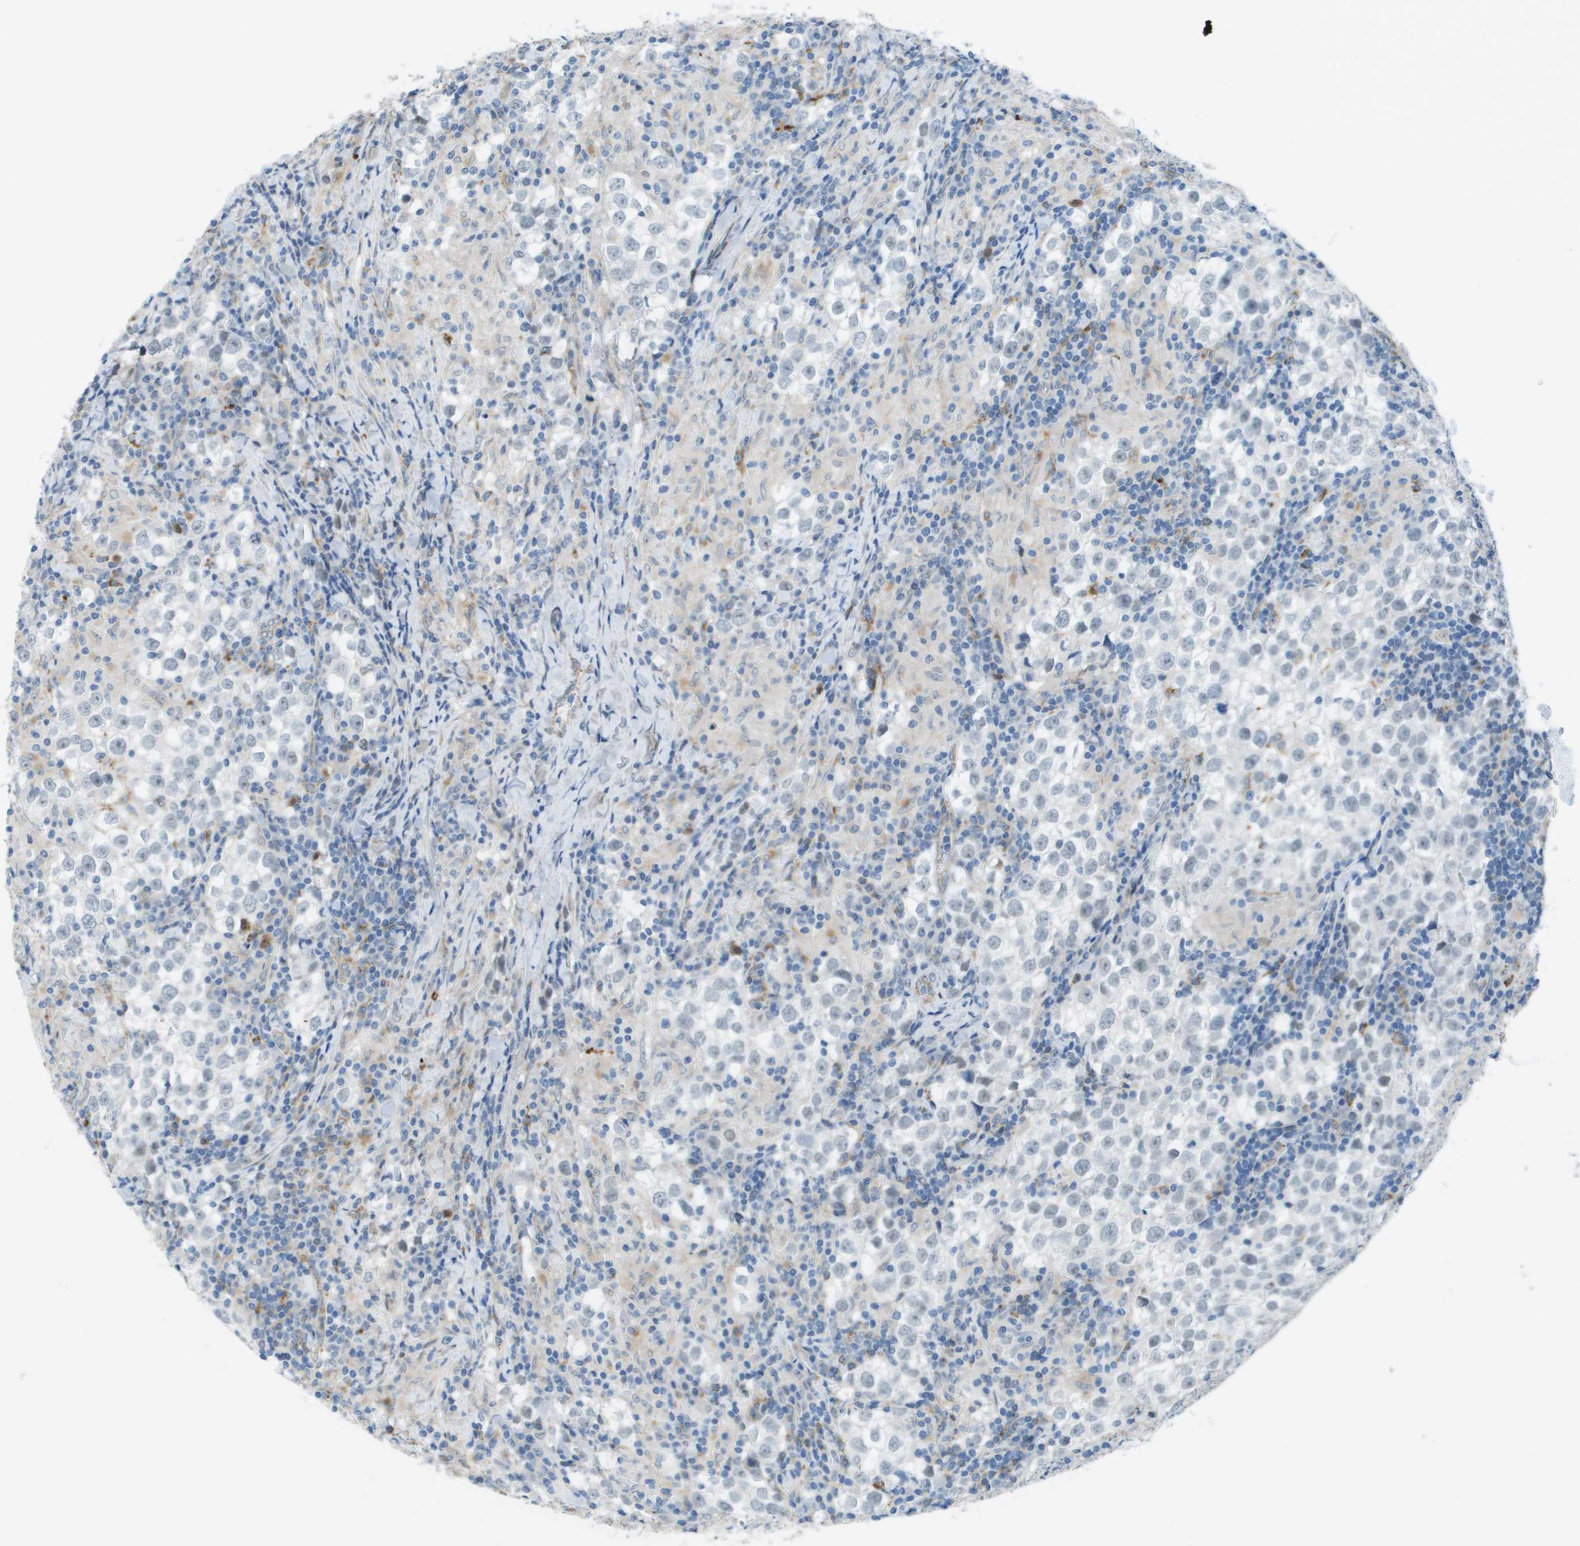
{"staining": {"intensity": "negative", "quantity": "none", "location": "none"}, "tissue": "testis cancer", "cell_type": "Tumor cells", "image_type": "cancer", "snomed": [{"axis": "morphology", "description": "Seminoma, NOS"}, {"axis": "morphology", "description": "Carcinoma, Embryonal, NOS"}, {"axis": "topography", "description": "Testis"}], "caption": "Human testis cancer (embryonal carcinoma) stained for a protein using IHC demonstrates no staining in tumor cells.", "gene": "ZBTB43", "patient": {"sex": "male", "age": 36}}